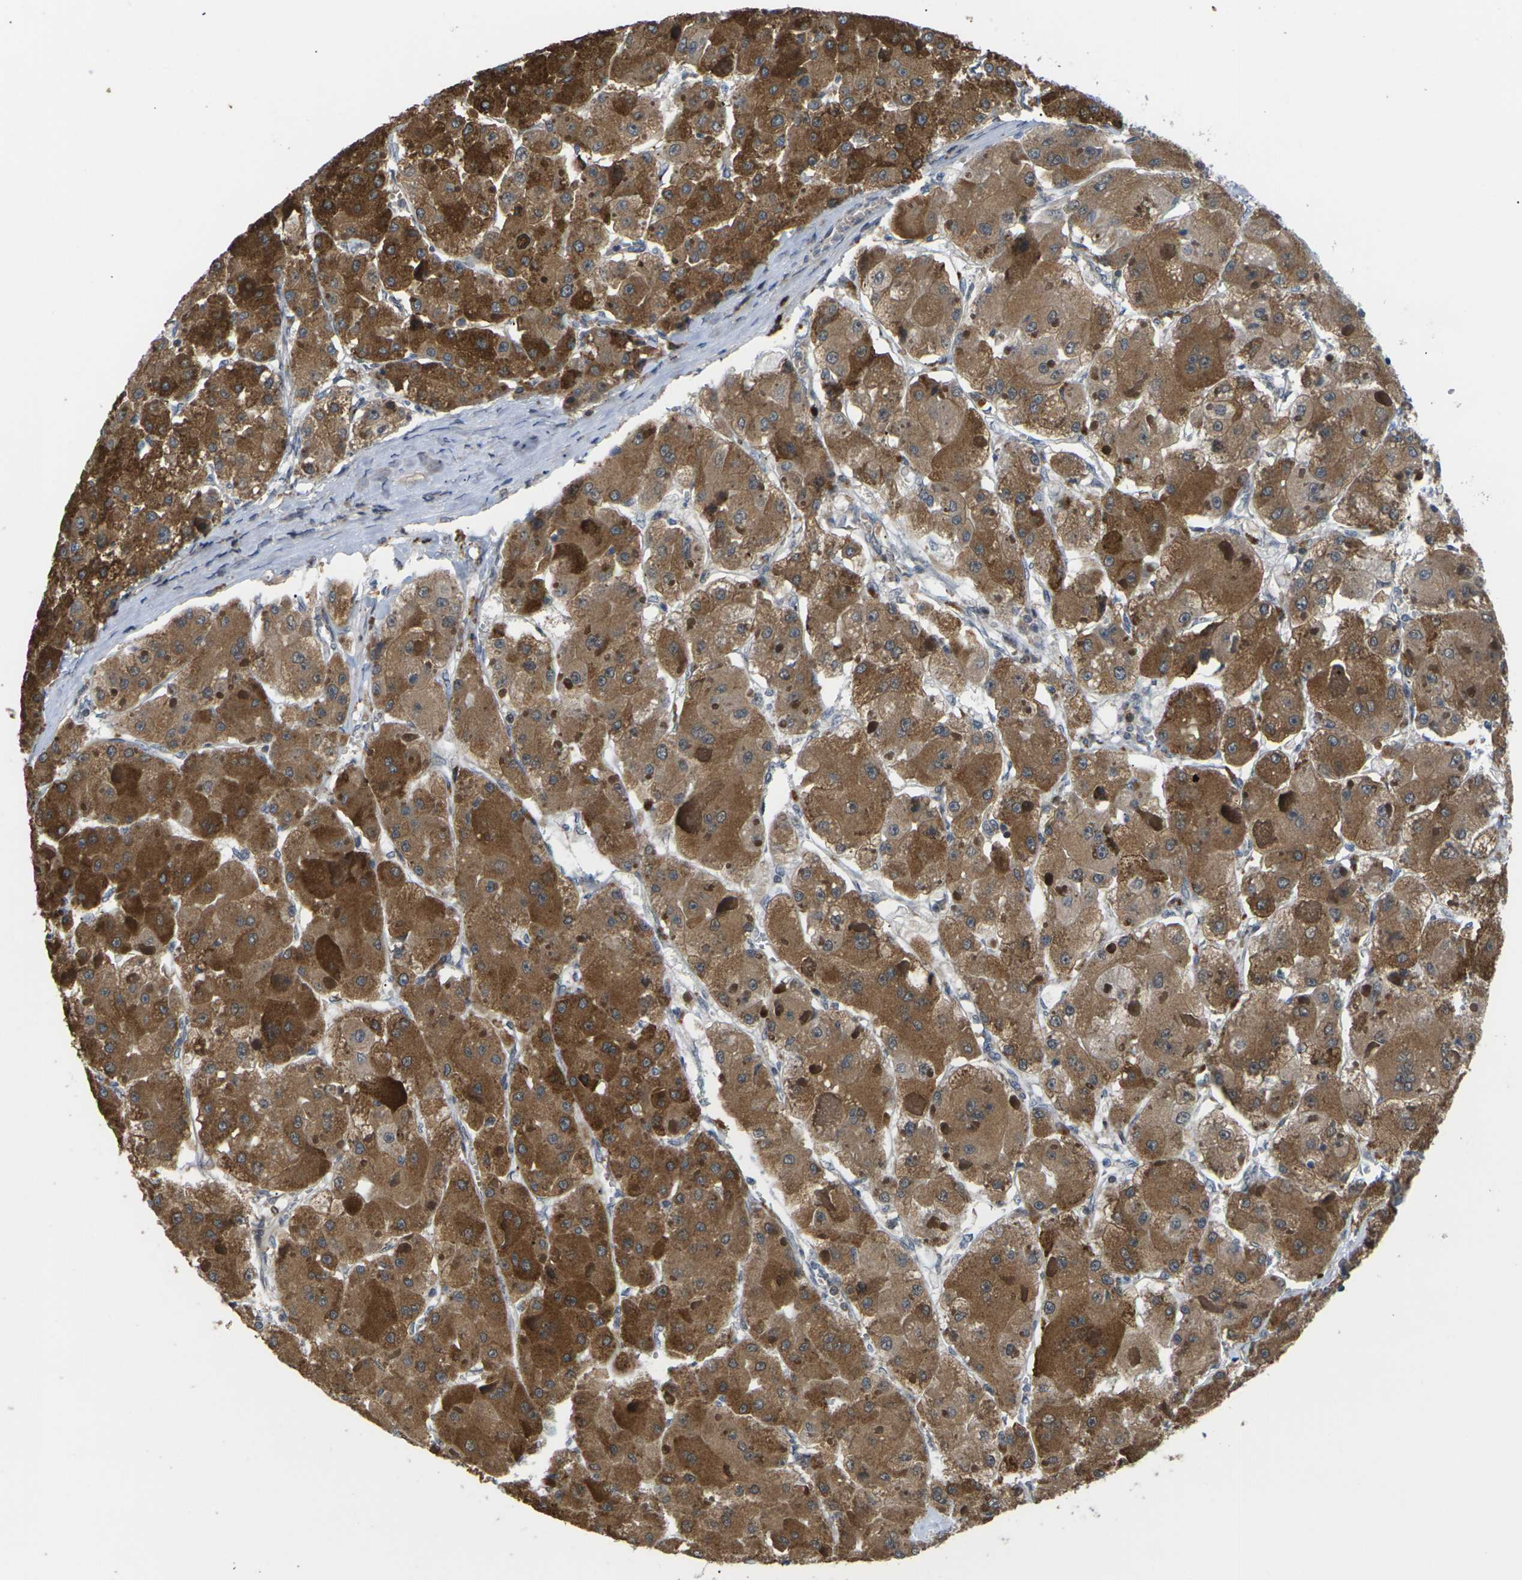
{"staining": {"intensity": "moderate", "quantity": ">75%", "location": "cytoplasmic/membranous"}, "tissue": "liver cancer", "cell_type": "Tumor cells", "image_type": "cancer", "snomed": [{"axis": "morphology", "description": "Carcinoma, Hepatocellular, NOS"}, {"axis": "topography", "description": "Liver"}], "caption": "Protein staining displays moderate cytoplasmic/membranous expression in about >75% of tumor cells in hepatocellular carcinoma (liver).", "gene": "RPS6KA3", "patient": {"sex": "female", "age": 73}}